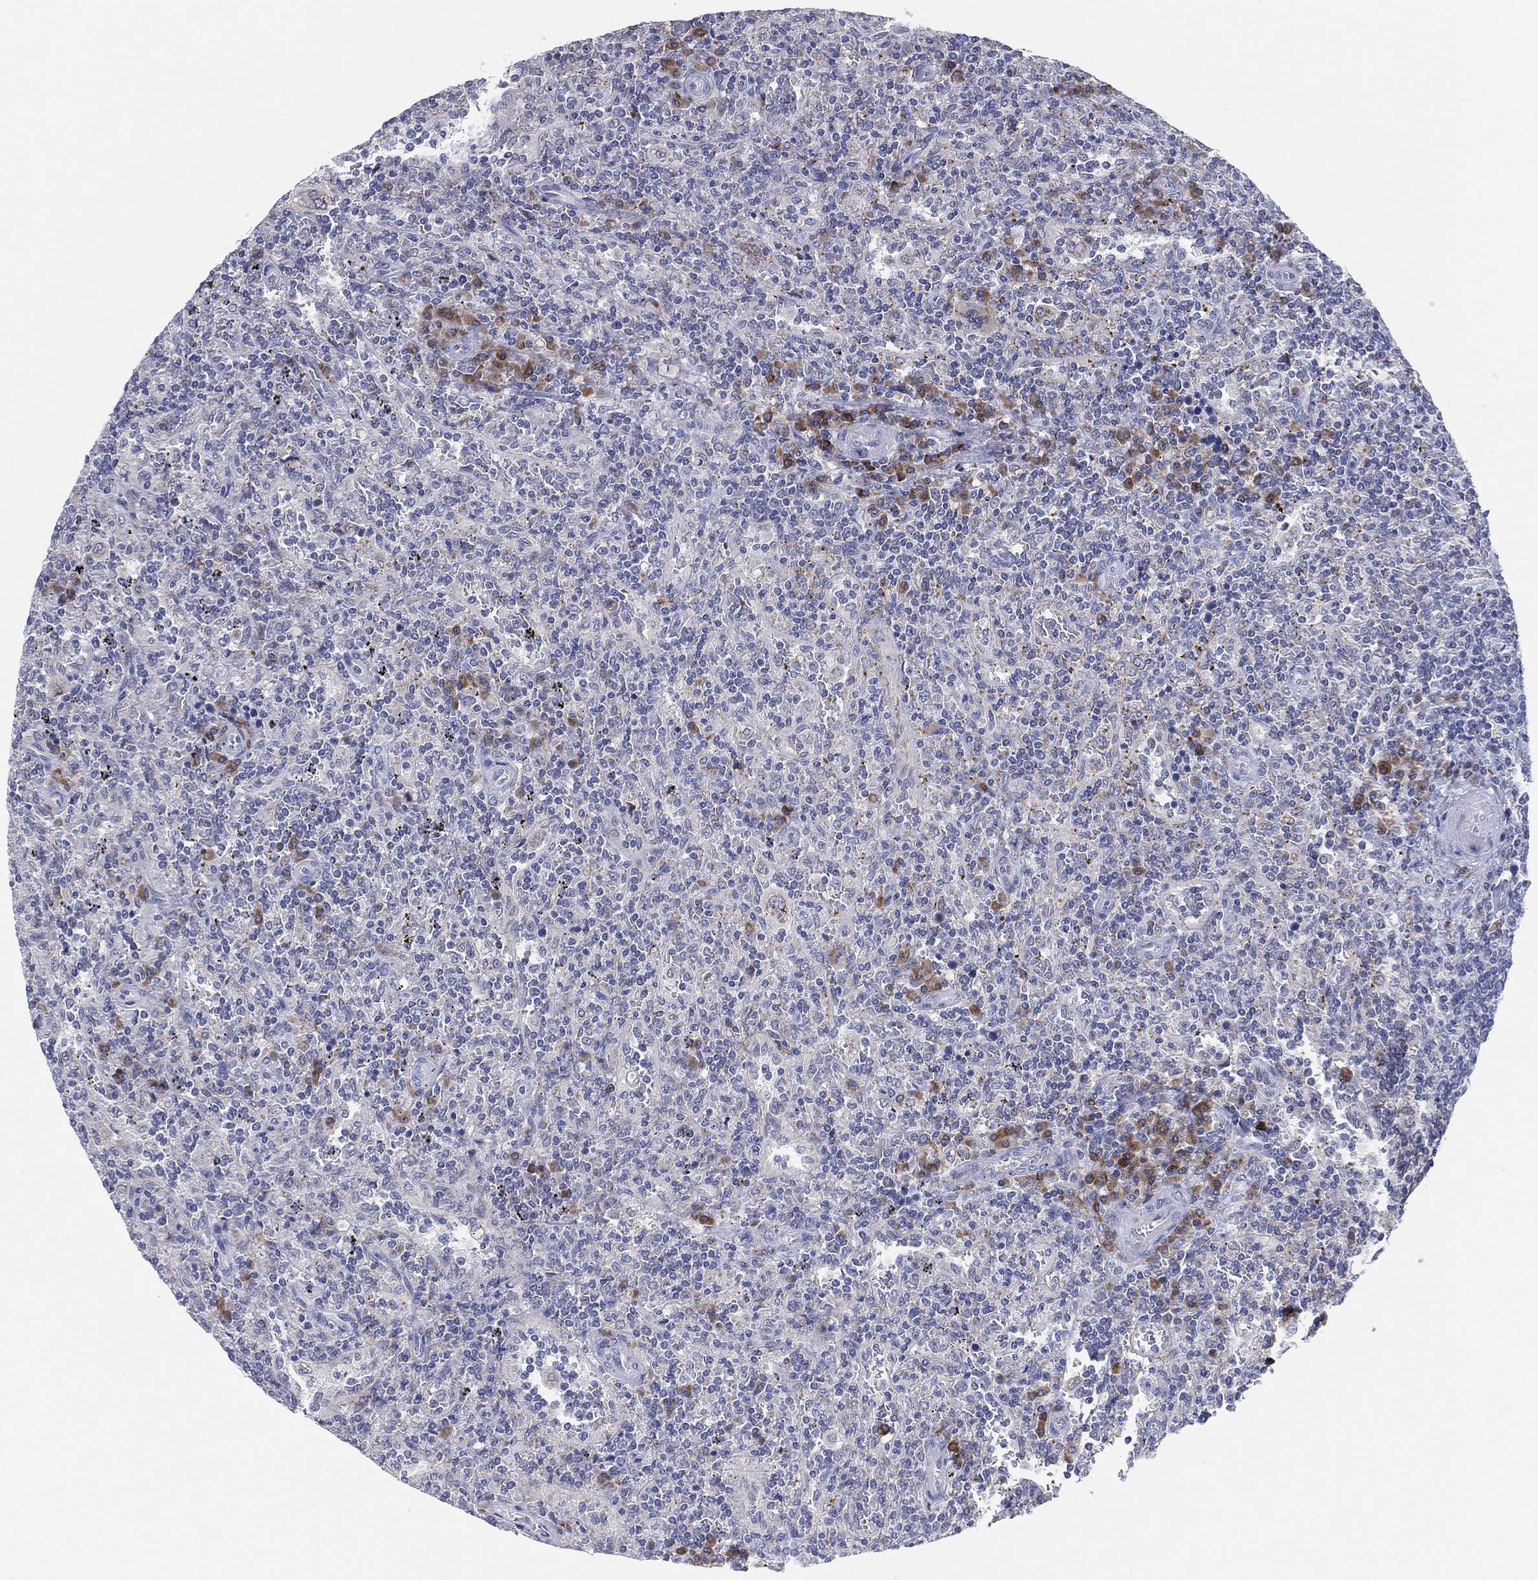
{"staining": {"intensity": "negative", "quantity": "none", "location": "none"}, "tissue": "lymphoma", "cell_type": "Tumor cells", "image_type": "cancer", "snomed": [{"axis": "morphology", "description": "Malignant lymphoma, non-Hodgkin's type, Low grade"}, {"axis": "topography", "description": "Spleen"}], "caption": "Tumor cells show no significant expression in lymphoma.", "gene": "TMEM40", "patient": {"sex": "male", "age": 62}}